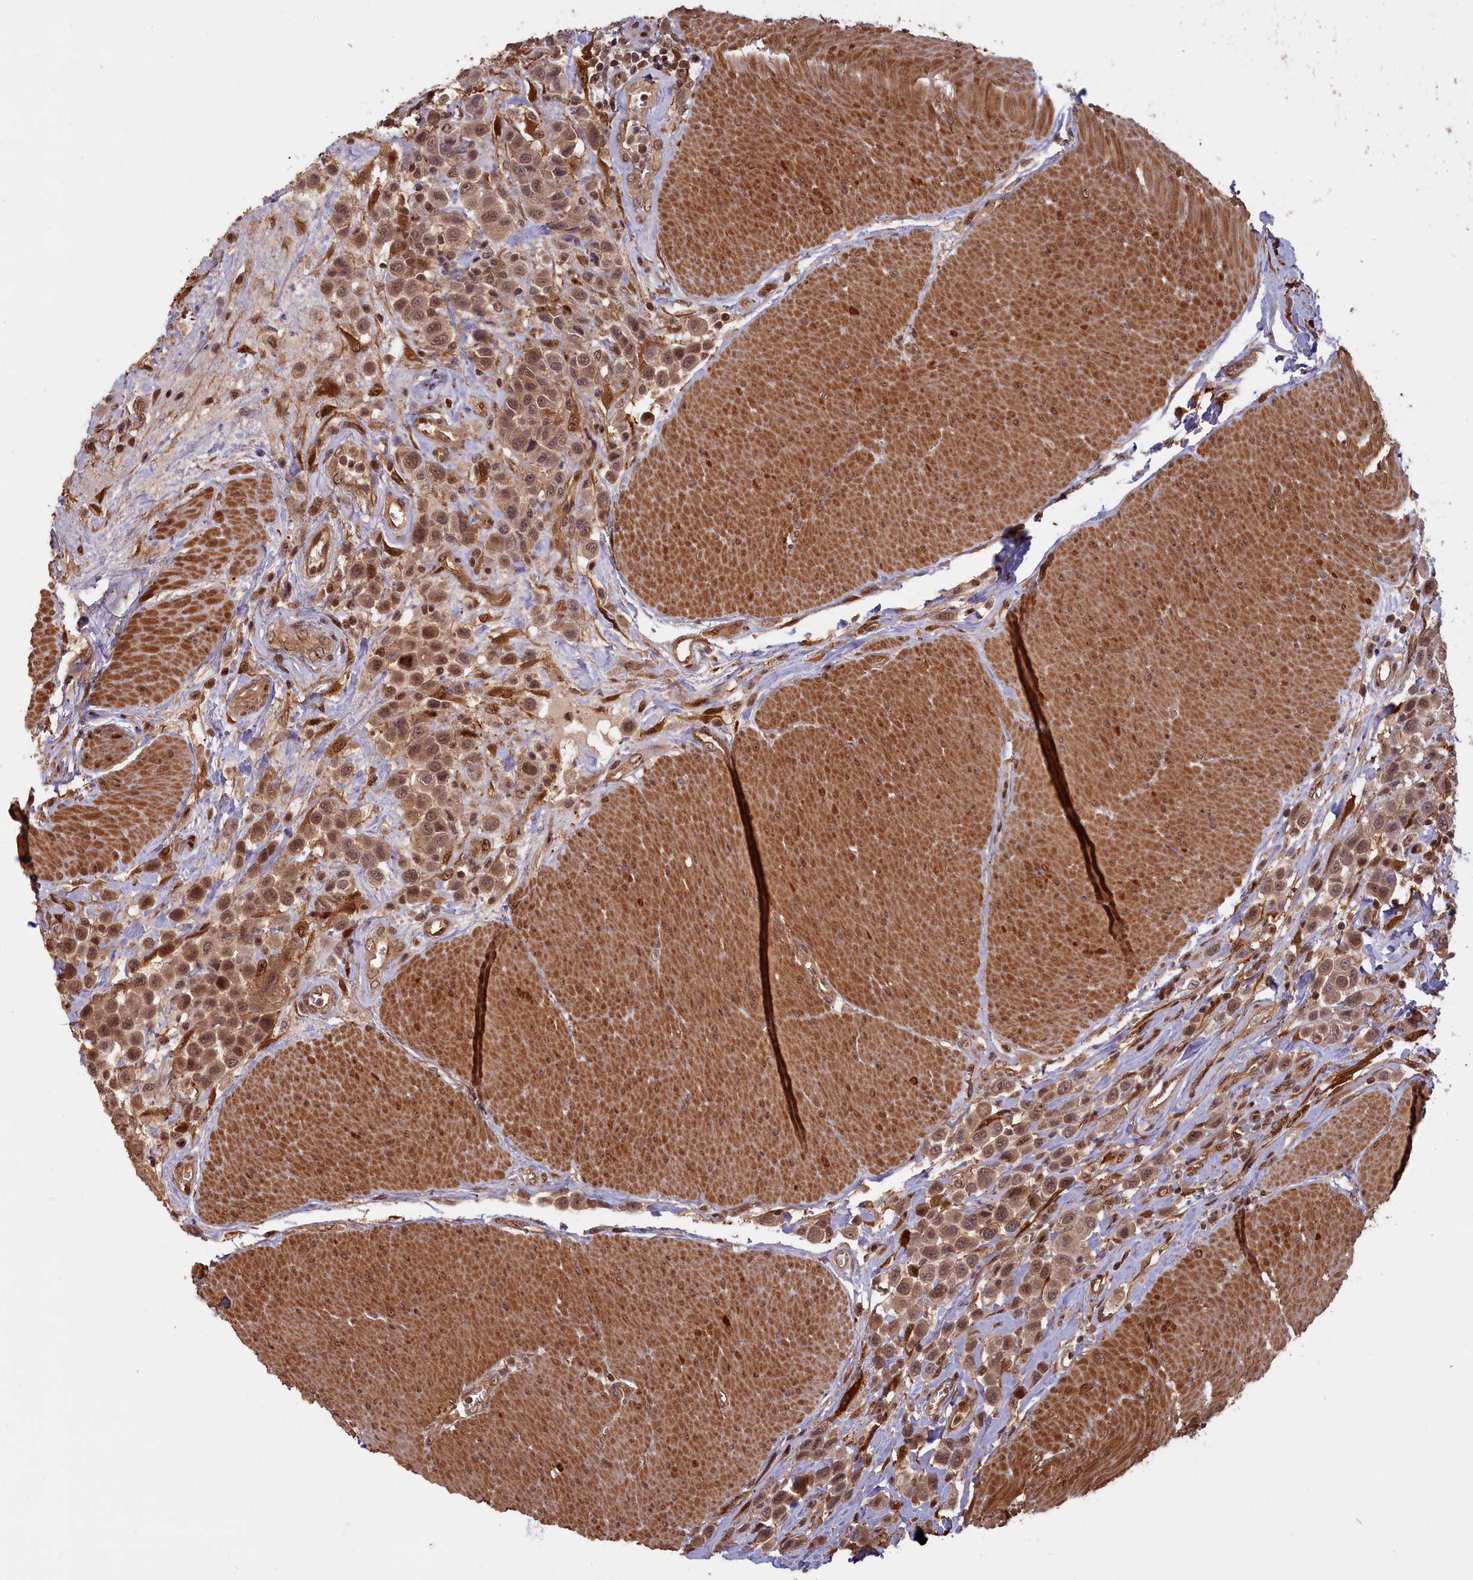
{"staining": {"intensity": "moderate", "quantity": ">75%", "location": "cytoplasmic/membranous,nuclear"}, "tissue": "urothelial cancer", "cell_type": "Tumor cells", "image_type": "cancer", "snomed": [{"axis": "morphology", "description": "Urothelial carcinoma, High grade"}, {"axis": "topography", "description": "Urinary bladder"}], "caption": "Immunohistochemical staining of urothelial cancer shows moderate cytoplasmic/membranous and nuclear protein positivity in approximately >75% of tumor cells.", "gene": "HIF3A", "patient": {"sex": "male", "age": 50}}